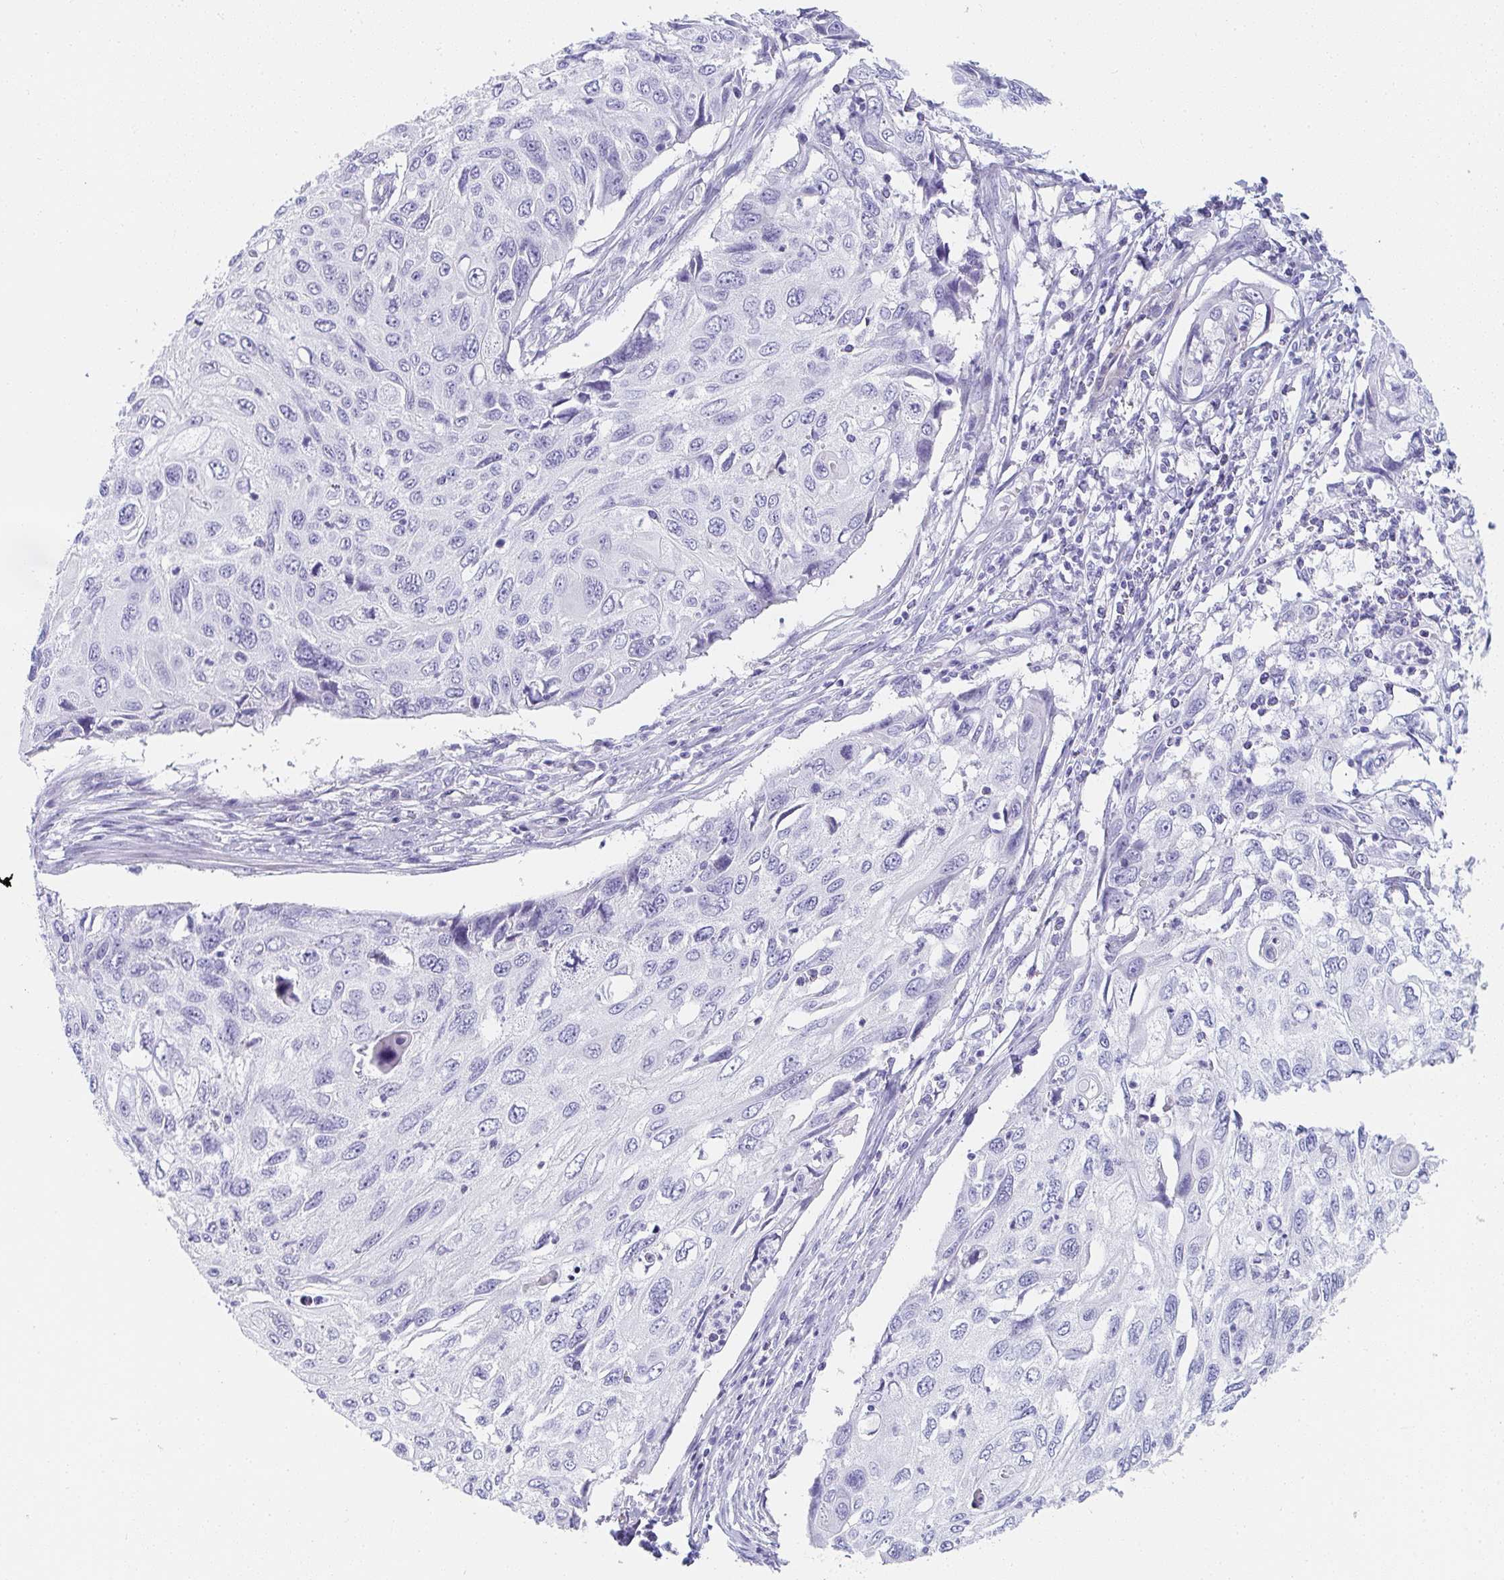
{"staining": {"intensity": "negative", "quantity": "none", "location": "none"}, "tissue": "cervical cancer", "cell_type": "Tumor cells", "image_type": "cancer", "snomed": [{"axis": "morphology", "description": "Squamous cell carcinoma, NOS"}, {"axis": "topography", "description": "Cervix"}], "caption": "Squamous cell carcinoma (cervical) was stained to show a protein in brown. There is no significant positivity in tumor cells.", "gene": "PRND", "patient": {"sex": "female", "age": 70}}